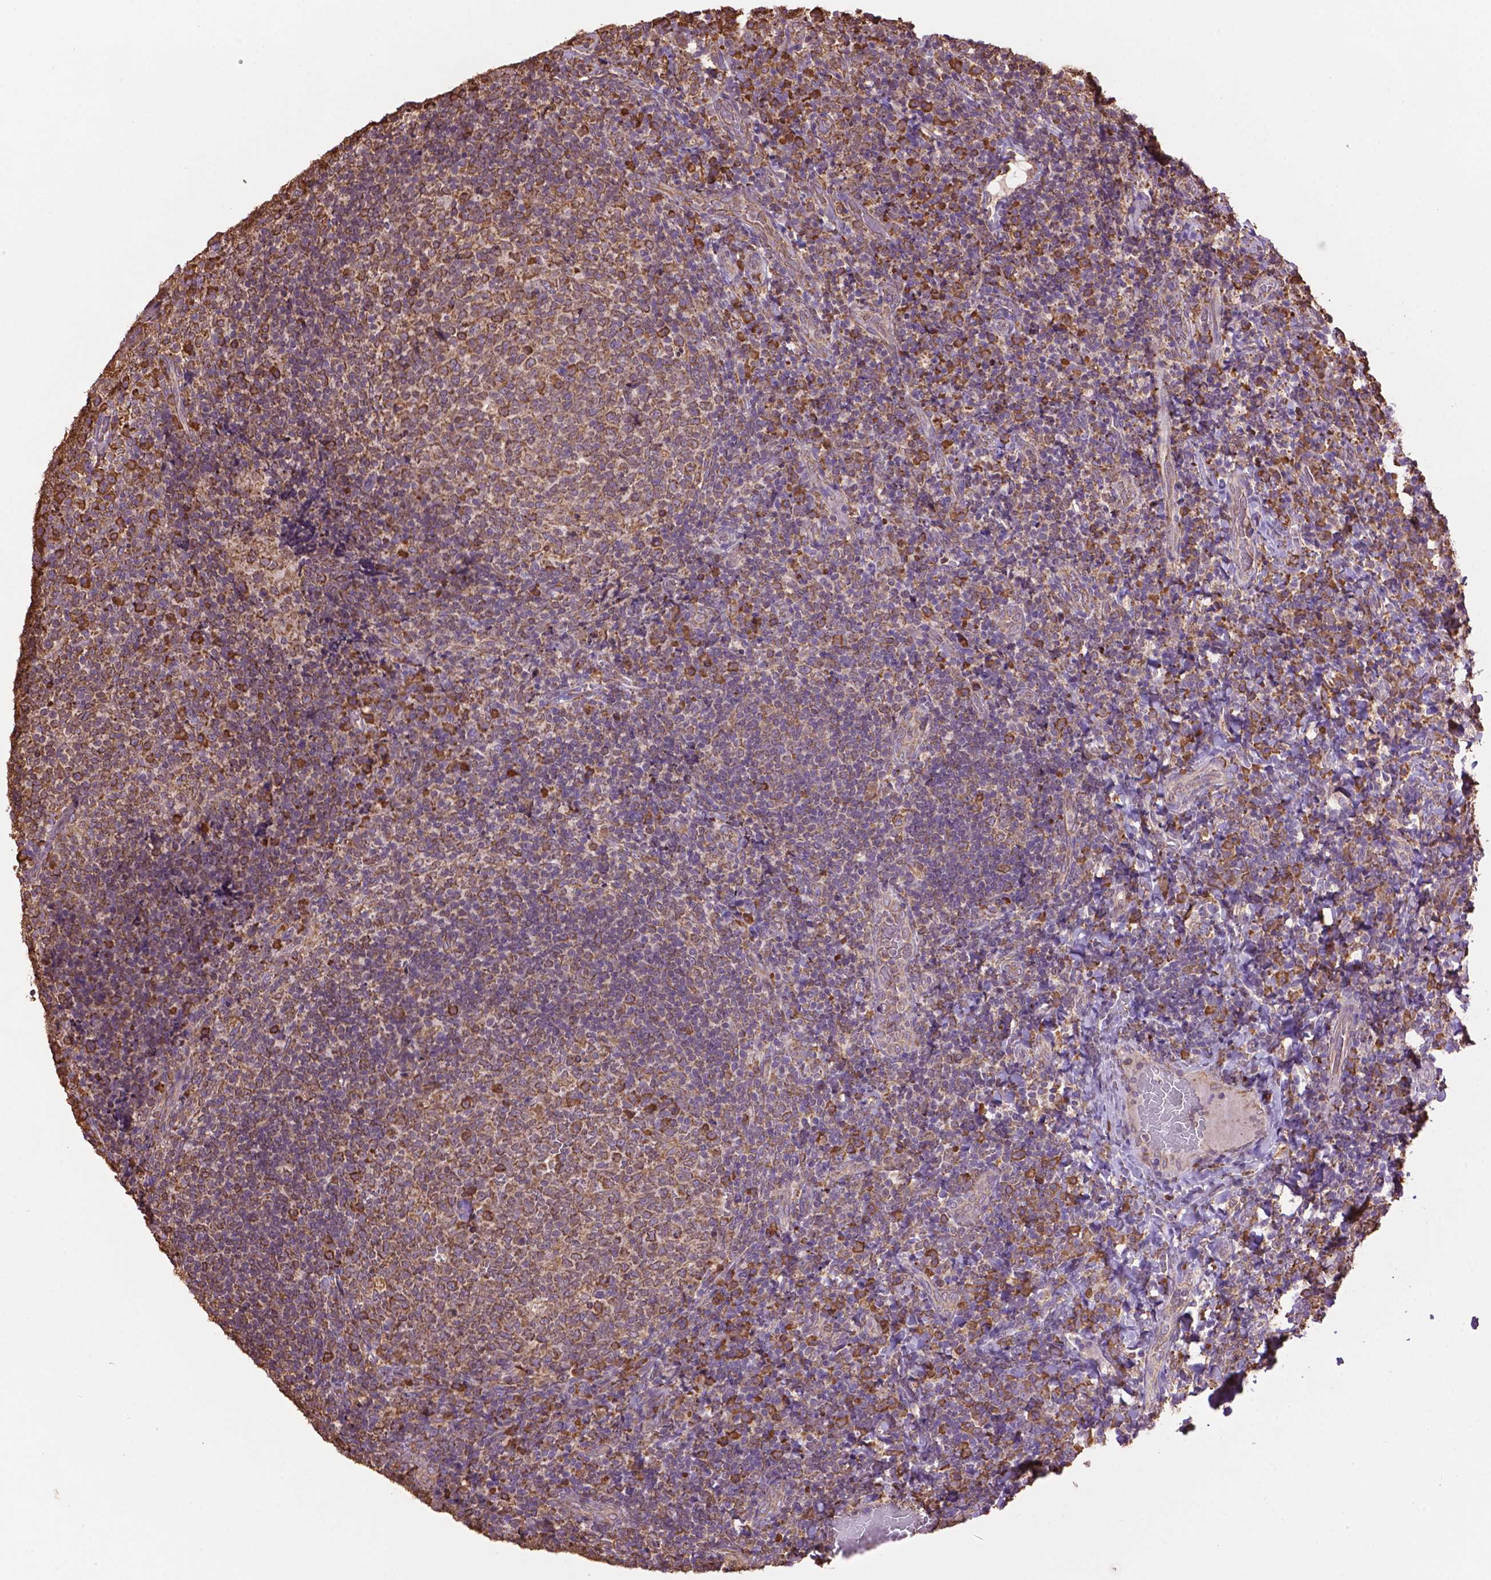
{"staining": {"intensity": "moderate", "quantity": ">75%", "location": "cytoplasmic/membranous"}, "tissue": "tonsil", "cell_type": "Germinal center cells", "image_type": "normal", "snomed": [{"axis": "morphology", "description": "Normal tissue, NOS"}, {"axis": "topography", "description": "Tonsil"}], "caption": "A high-resolution micrograph shows immunohistochemistry (IHC) staining of unremarkable tonsil, which exhibits moderate cytoplasmic/membranous positivity in about >75% of germinal center cells. (Brightfield microscopy of DAB IHC at high magnification).", "gene": "PPP2R5E", "patient": {"sex": "male", "age": 17}}